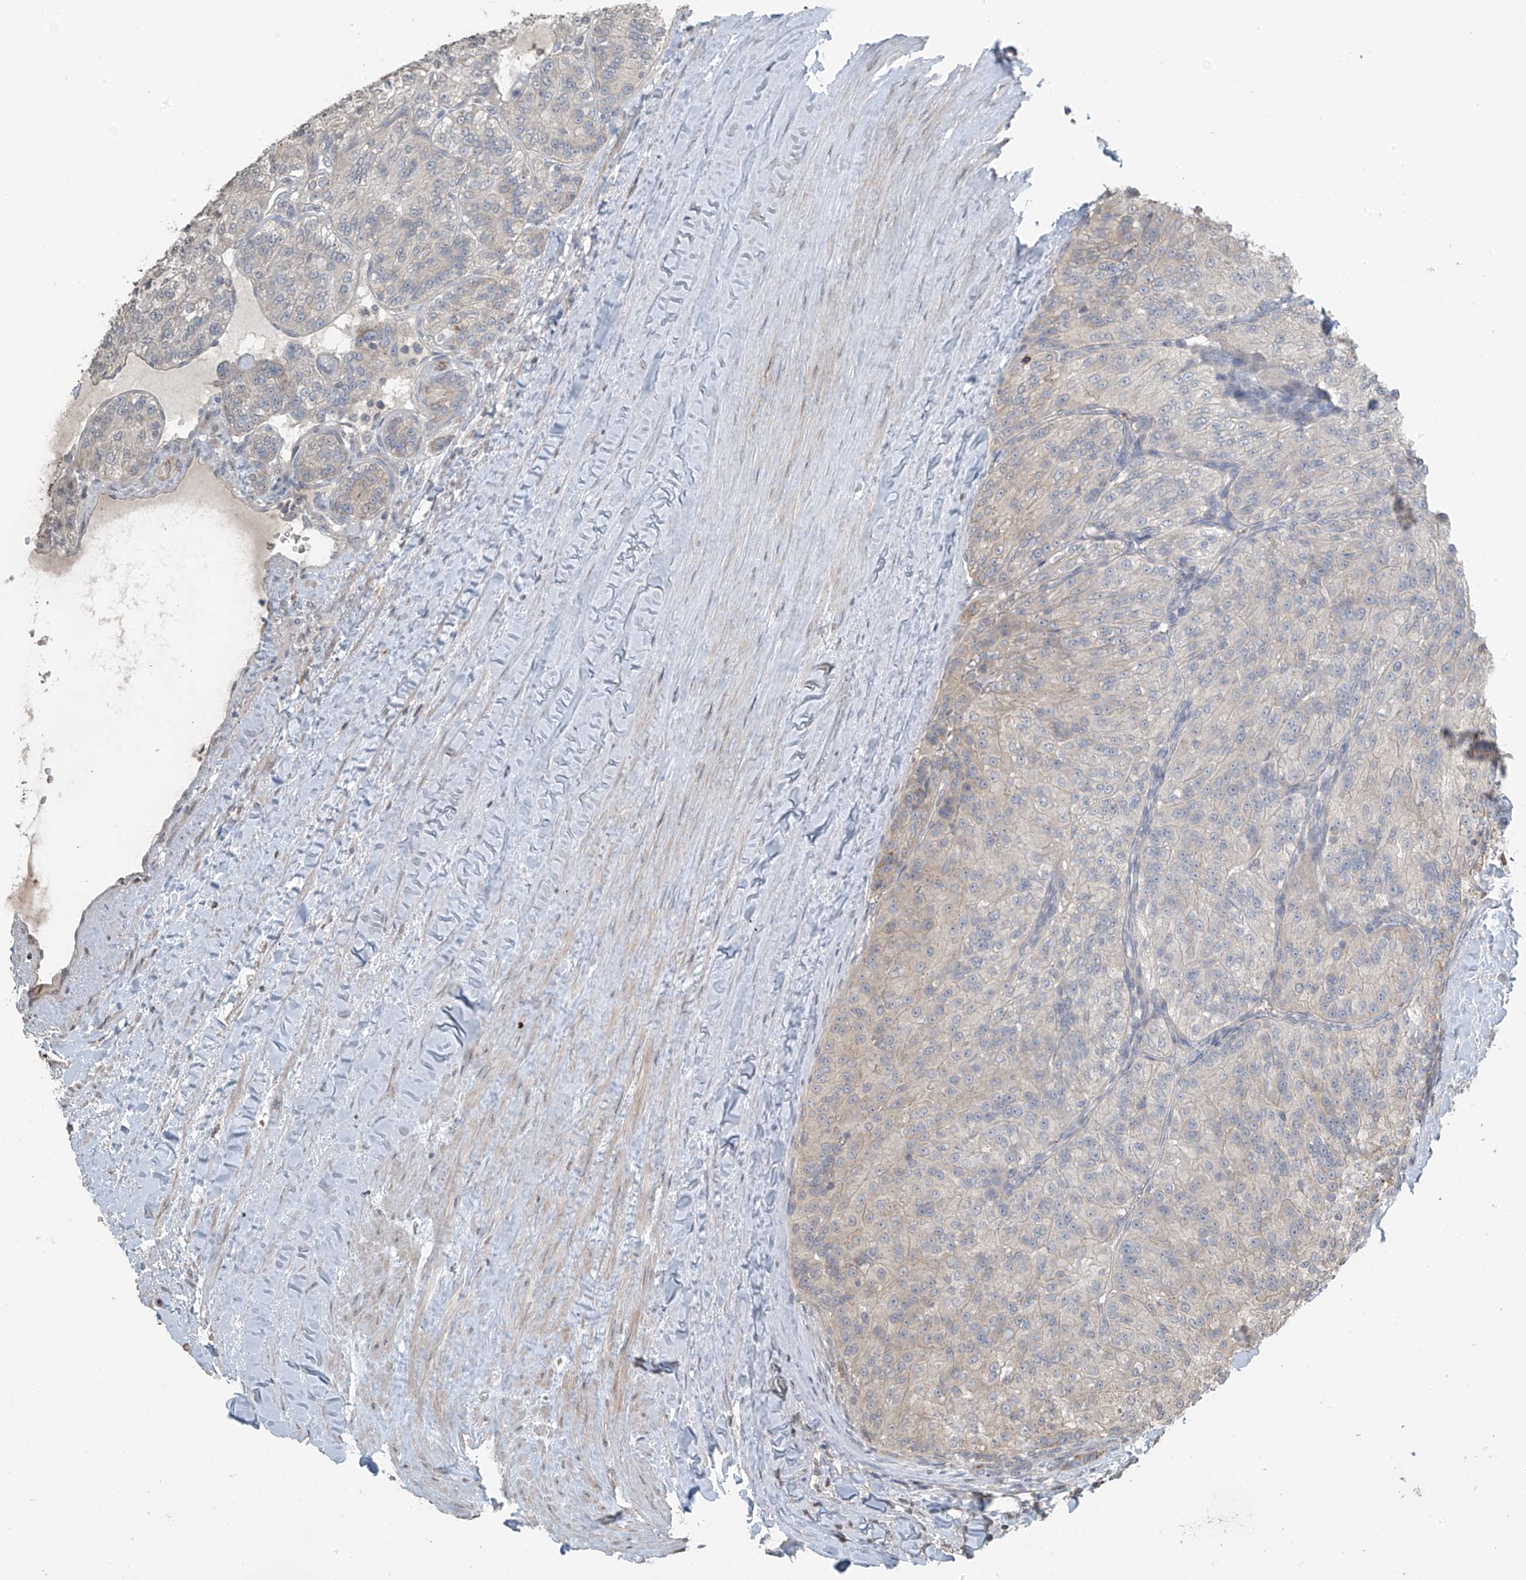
{"staining": {"intensity": "negative", "quantity": "none", "location": "none"}, "tissue": "renal cancer", "cell_type": "Tumor cells", "image_type": "cancer", "snomed": [{"axis": "morphology", "description": "Adenocarcinoma, NOS"}, {"axis": "topography", "description": "Kidney"}], "caption": "DAB immunohistochemical staining of renal cancer exhibits no significant staining in tumor cells.", "gene": "HOXA11", "patient": {"sex": "female", "age": 63}}